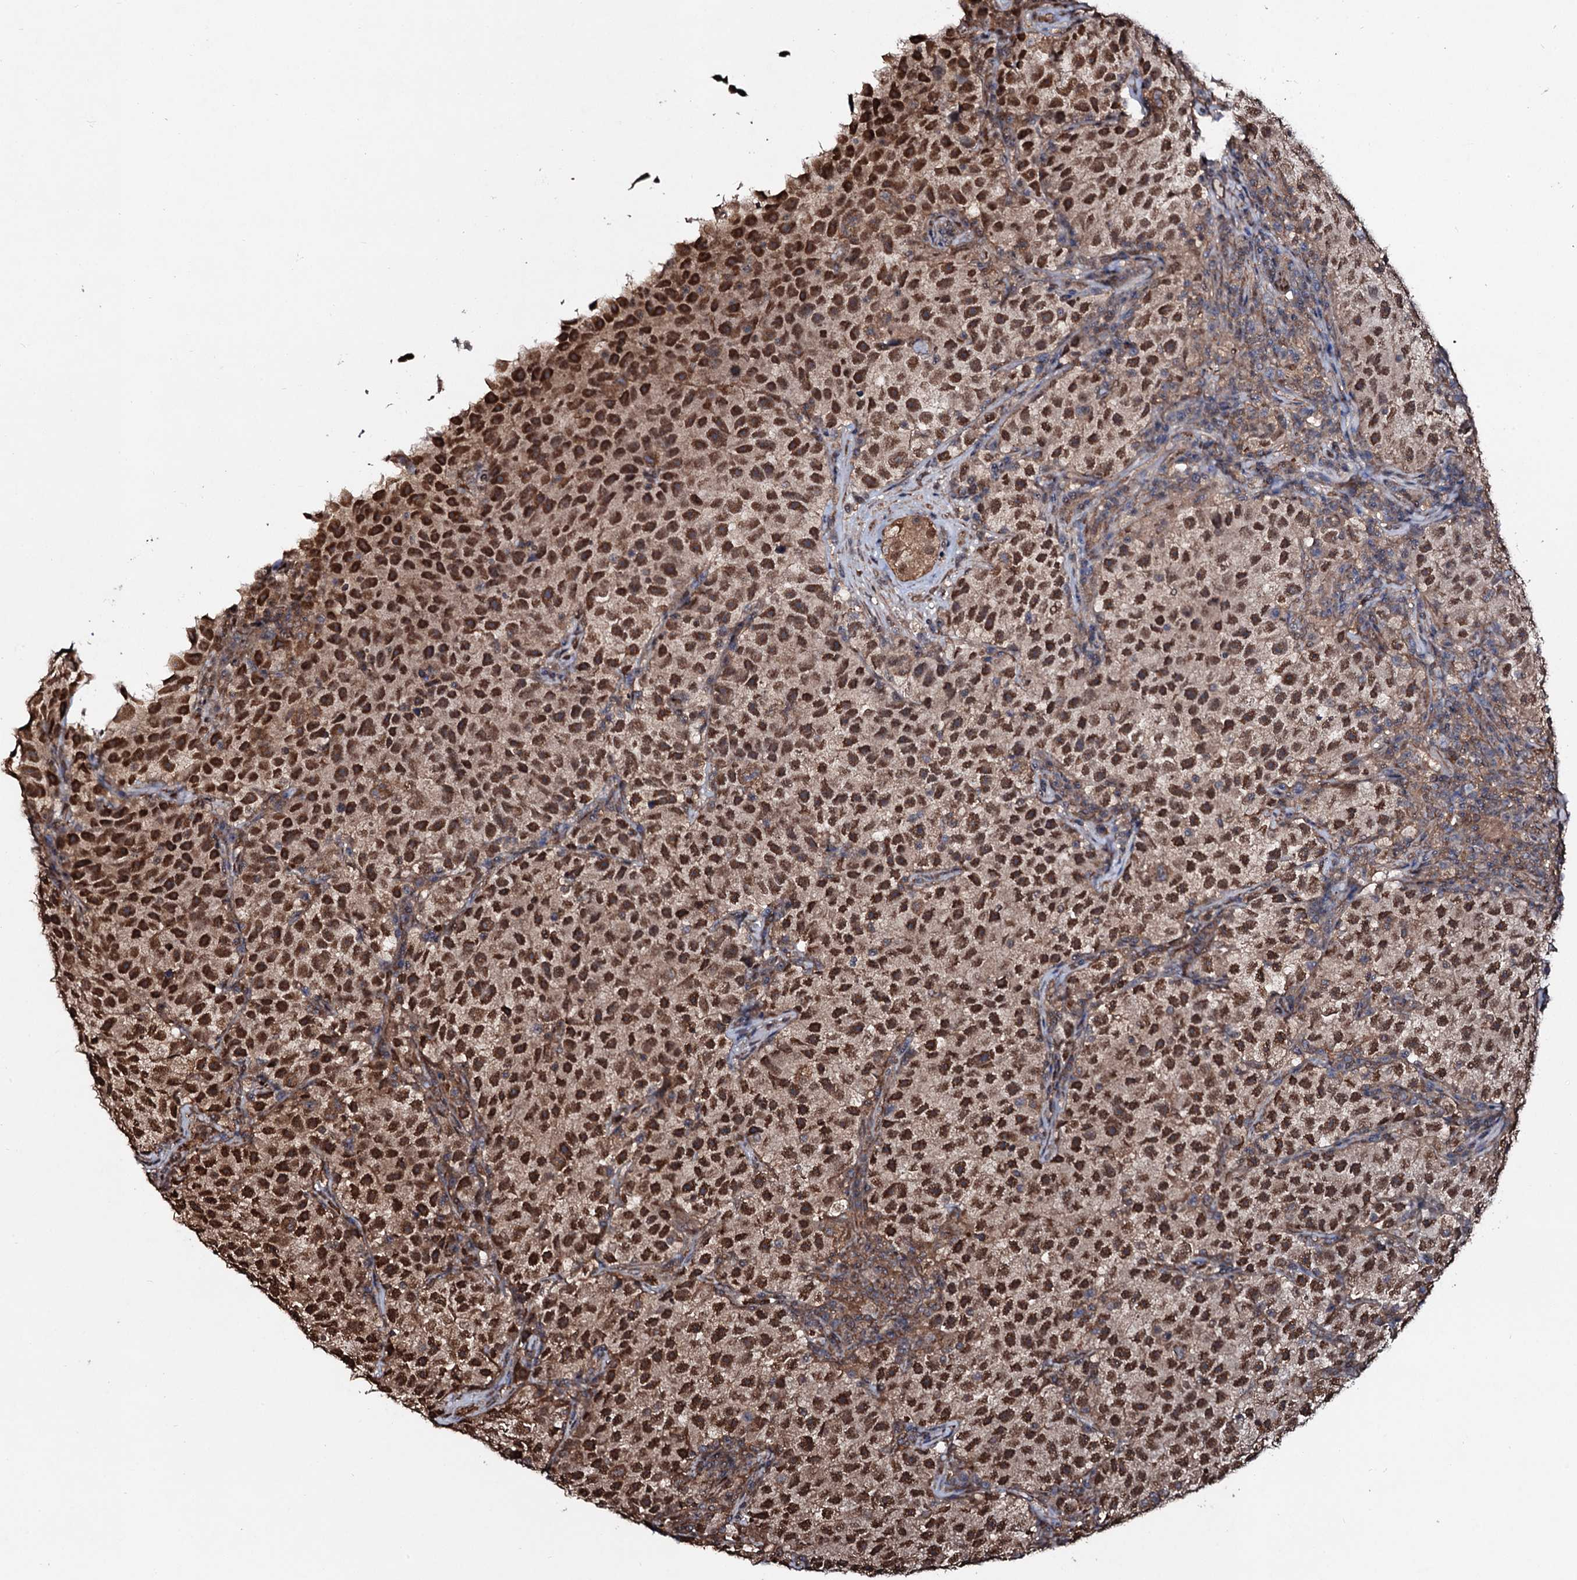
{"staining": {"intensity": "moderate", "quantity": ">75%", "location": "cytoplasmic/membranous,nuclear"}, "tissue": "testis cancer", "cell_type": "Tumor cells", "image_type": "cancer", "snomed": [{"axis": "morphology", "description": "Seminoma, NOS"}, {"axis": "topography", "description": "Testis"}], "caption": "A micrograph showing moderate cytoplasmic/membranous and nuclear positivity in approximately >75% of tumor cells in testis cancer, as visualized by brown immunohistochemical staining.", "gene": "COG6", "patient": {"sex": "male", "age": 22}}